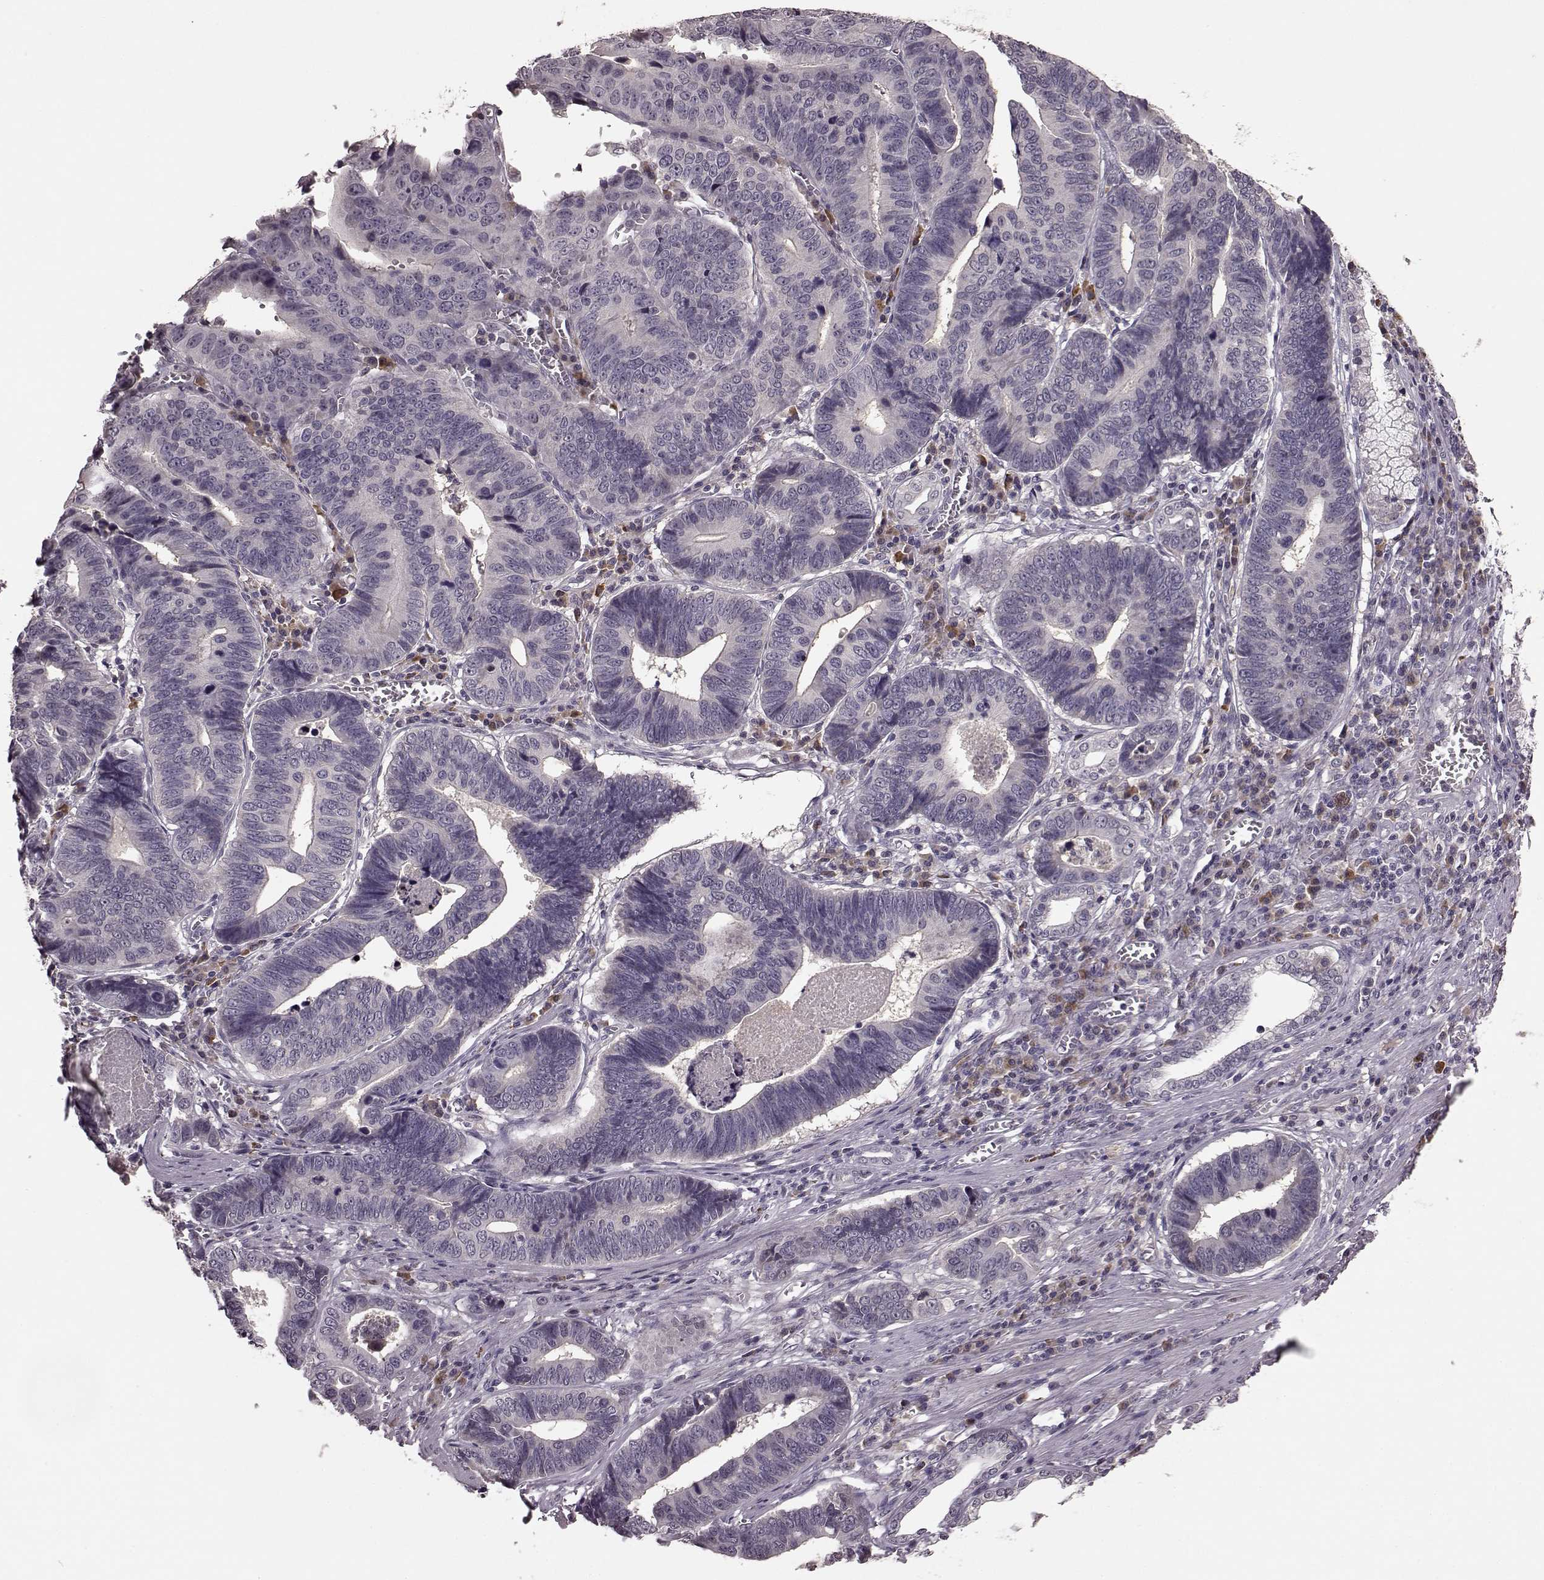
{"staining": {"intensity": "negative", "quantity": "none", "location": "none"}, "tissue": "stomach cancer", "cell_type": "Tumor cells", "image_type": "cancer", "snomed": [{"axis": "morphology", "description": "Adenocarcinoma, NOS"}, {"axis": "topography", "description": "Stomach"}], "caption": "This micrograph is of stomach cancer stained with immunohistochemistry to label a protein in brown with the nuclei are counter-stained blue. There is no expression in tumor cells.", "gene": "NRL", "patient": {"sex": "male", "age": 84}}